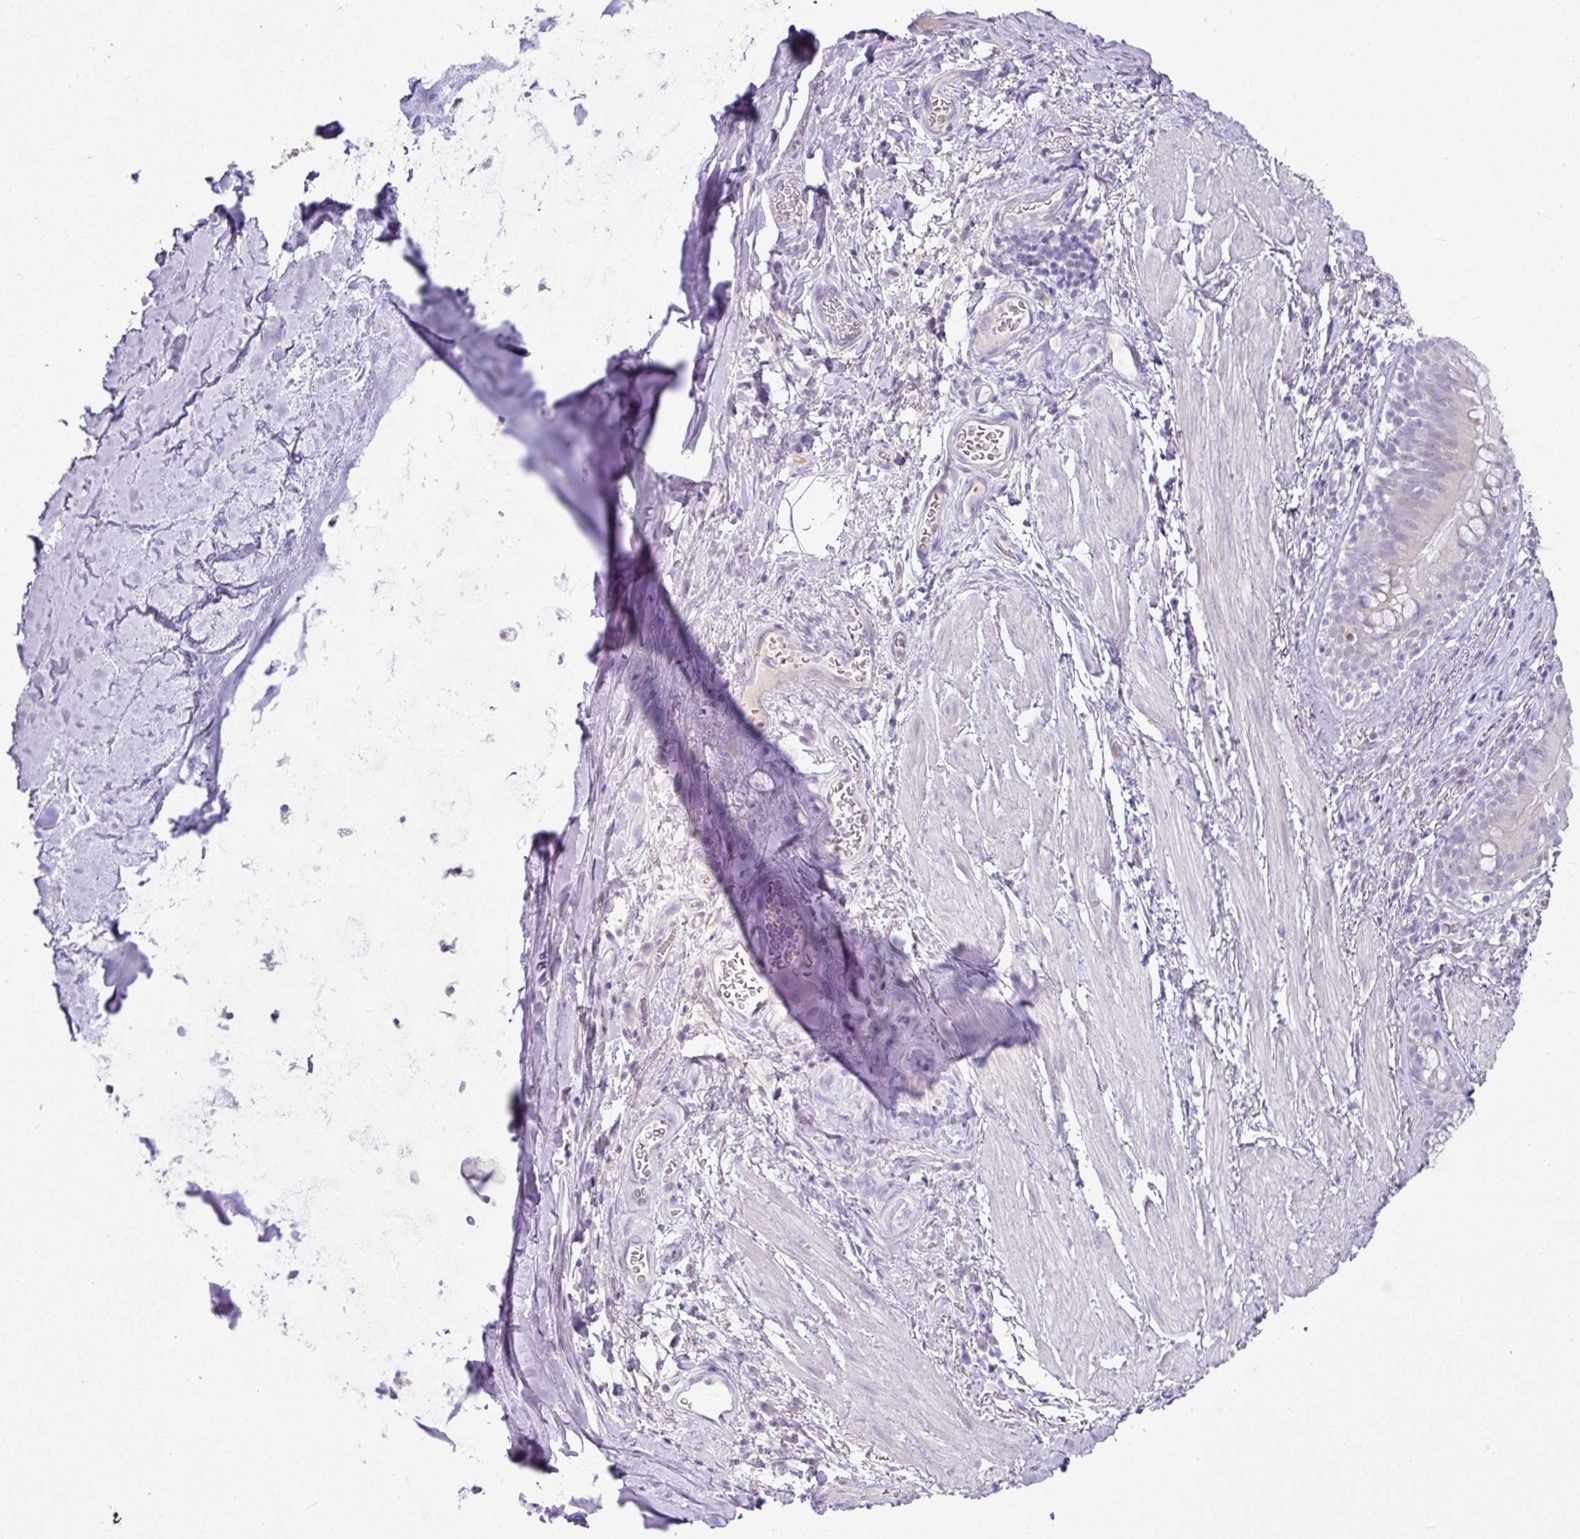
{"staining": {"intensity": "negative", "quantity": "none", "location": "none"}, "tissue": "adipose tissue", "cell_type": "Adipocytes", "image_type": "normal", "snomed": [{"axis": "morphology", "description": "Normal tissue, NOS"}, {"axis": "topography", "description": "Cartilage tissue"}, {"axis": "topography", "description": "Bronchus"}], "caption": "High magnification brightfield microscopy of unremarkable adipose tissue stained with DAB (3,3'-diaminobenzidine) (brown) and counterstained with hematoxylin (blue): adipocytes show no significant staining. (DAB (3,3'-diaminobenzidine) immunohistochemistry (IHC) visualized using brightfield microscopy, high magnification).", "gene": "OR52N1", "patient": {"sex": "male", "age": 58}}